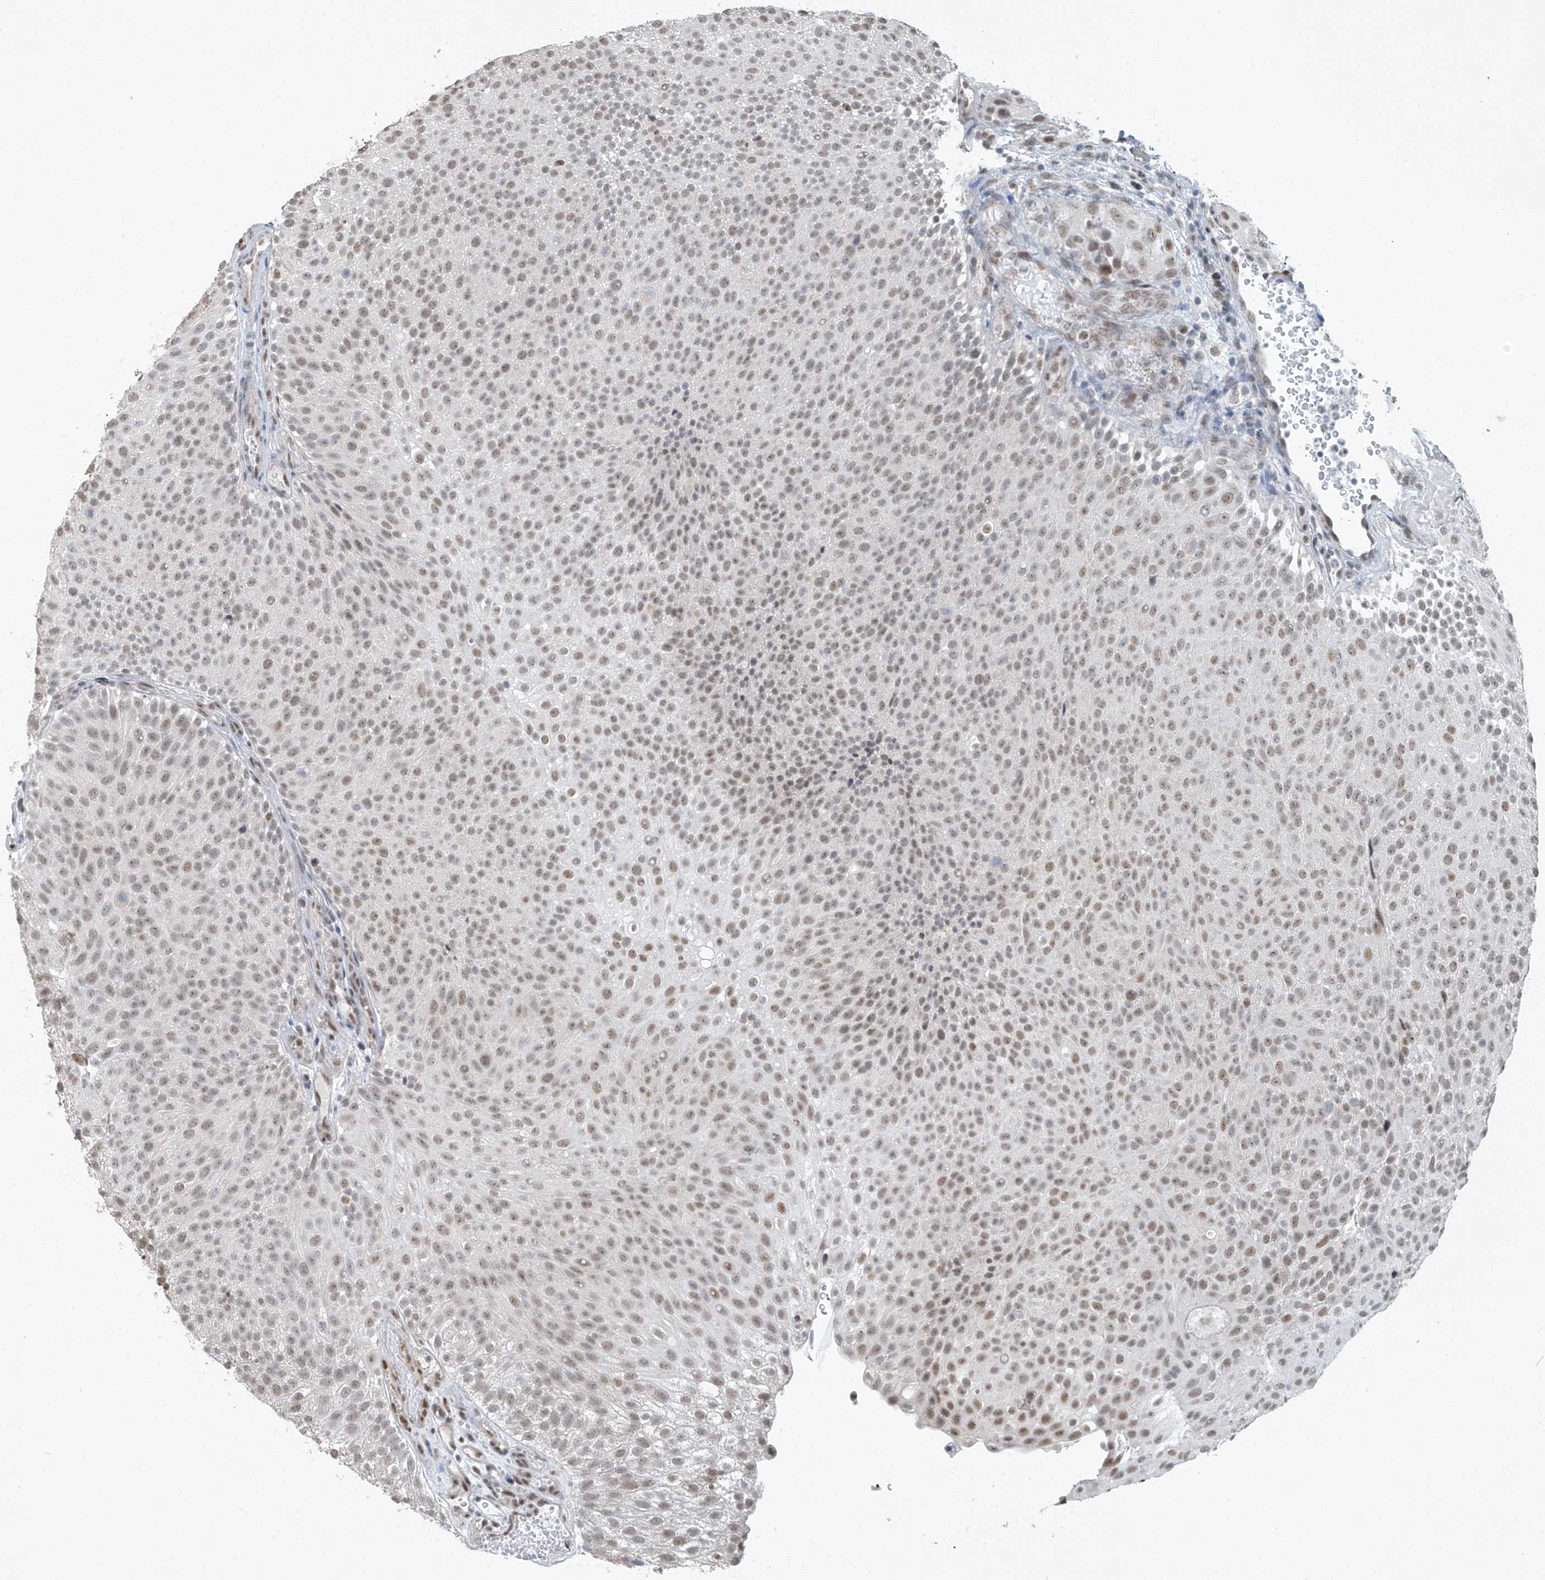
{"staining": {"intensity": "moderate", "quantity": ">75%", "location": "nuclear"}, "tissue": "urothelial cancer", "cell_type": "Tumor cells", "image_type": "cancer", "snomed": [{"axis": "morphology", "description": "Urothelial carcinoma, Low grade"}, {"axis": "topography", "description": "Urinary bladder"}], "caption": "Immunohistochemical staining of urothelial carcinoma (low-grade) displays medium levels of moderate nuclear positivity in about >75% of tumor cells. The staining is performed using DAB (3,3'-diaminobenzidine) brown chromogen to label protein expression. The nuclei are counter-stained blue using hematoxylin.", "gene": "TAF8", "patient": {"sex": "male", "age": 78}}